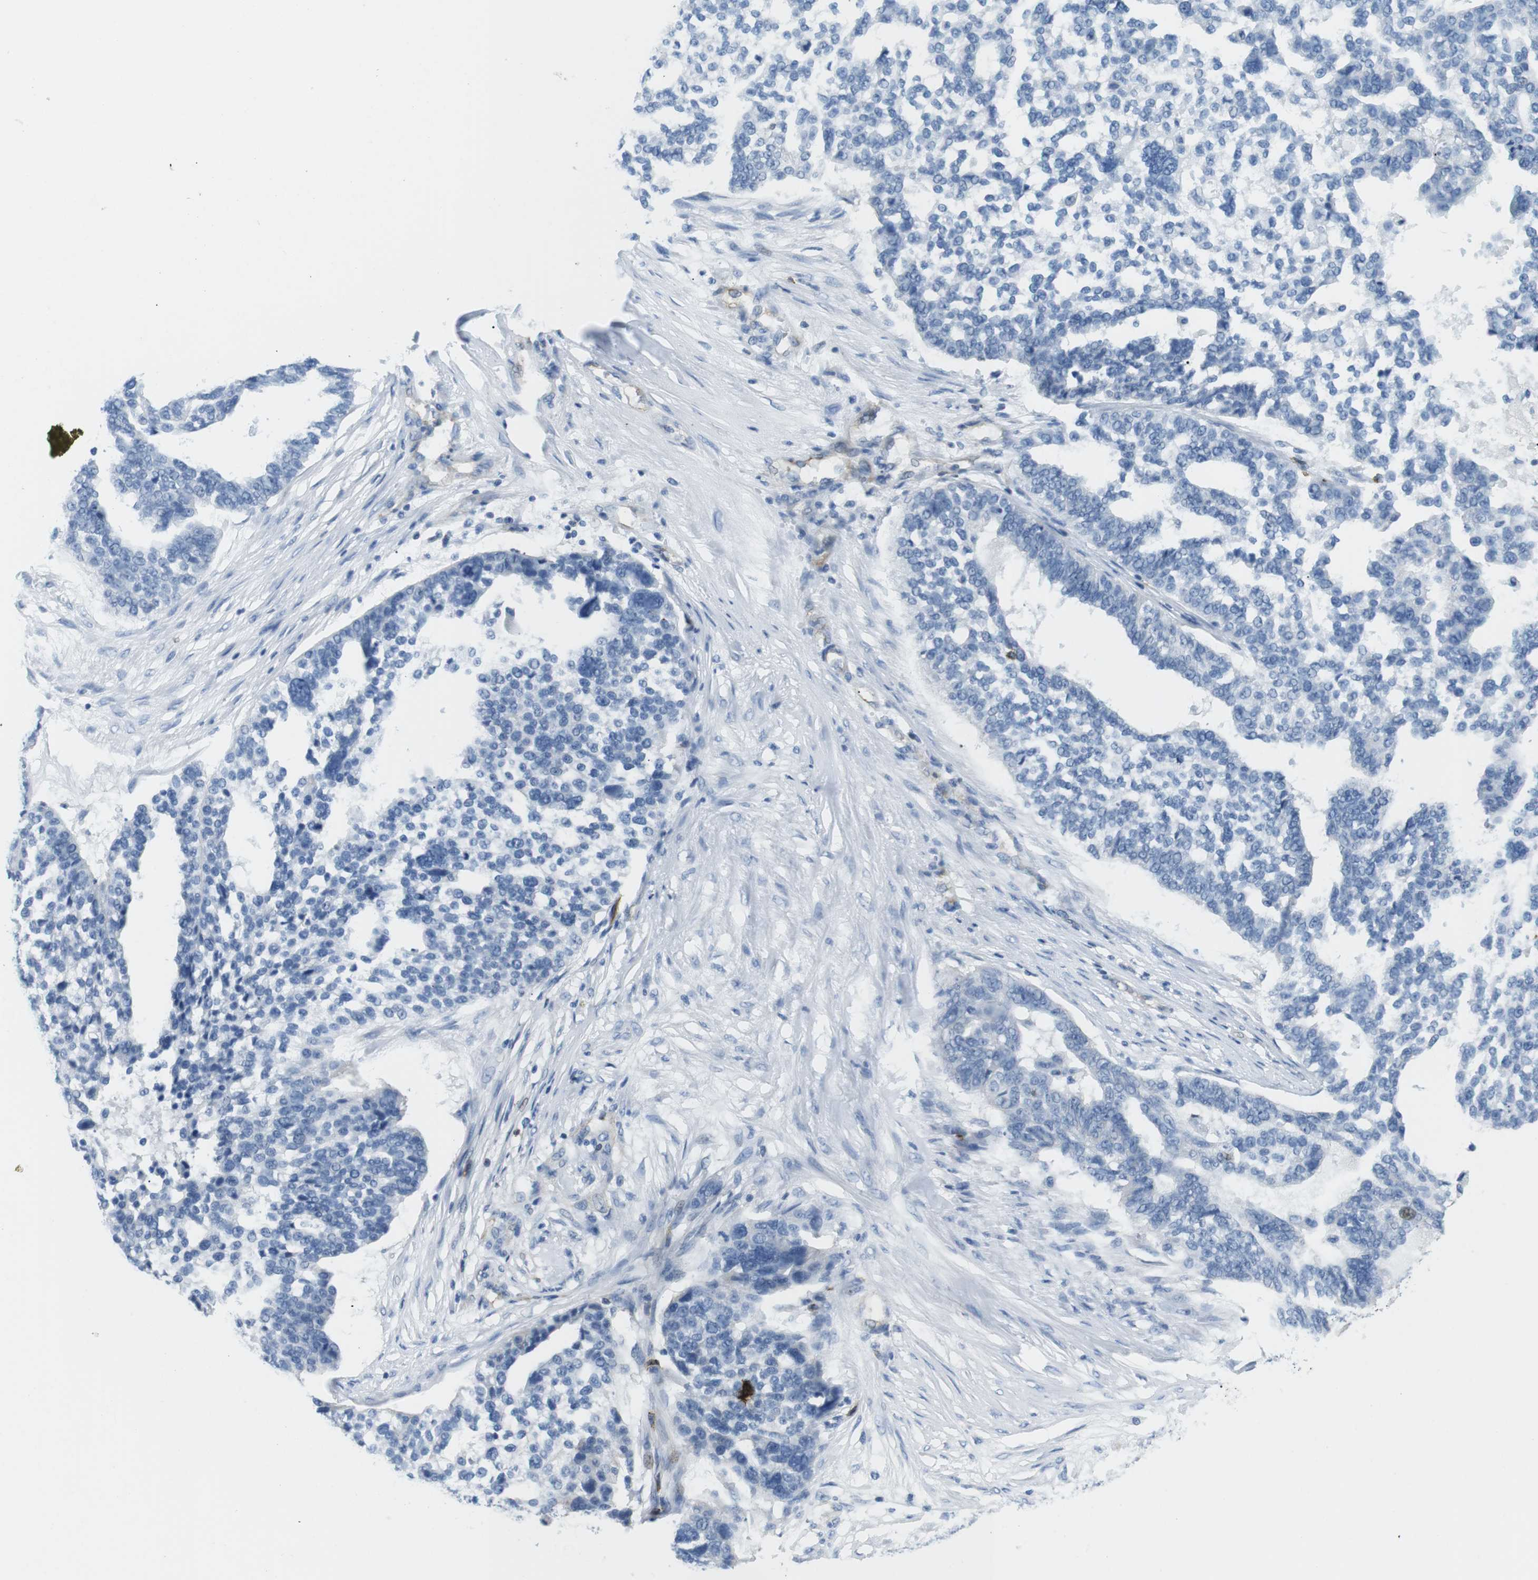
{"staining": {"intensity": "negative", "quantity": "none", "location": "none"}, "tissue": "ovarian cancer", "cell_type": "Tumor cells", "image_type": "cancer", "snomed": [{"axis": "morphology", "description": "Cystadenocarcinoma, serous, NOS"}, {"axis": "topography", "description": "Ovary"}], "caption": "A high-resolution image shows immunohistochemistry (IHC) staining of ovarian cancer, which demonstrates no significant staining in tumor cells.", "gene": "TNFRSF4", "patient": {"sex": "female", "age": 59}}